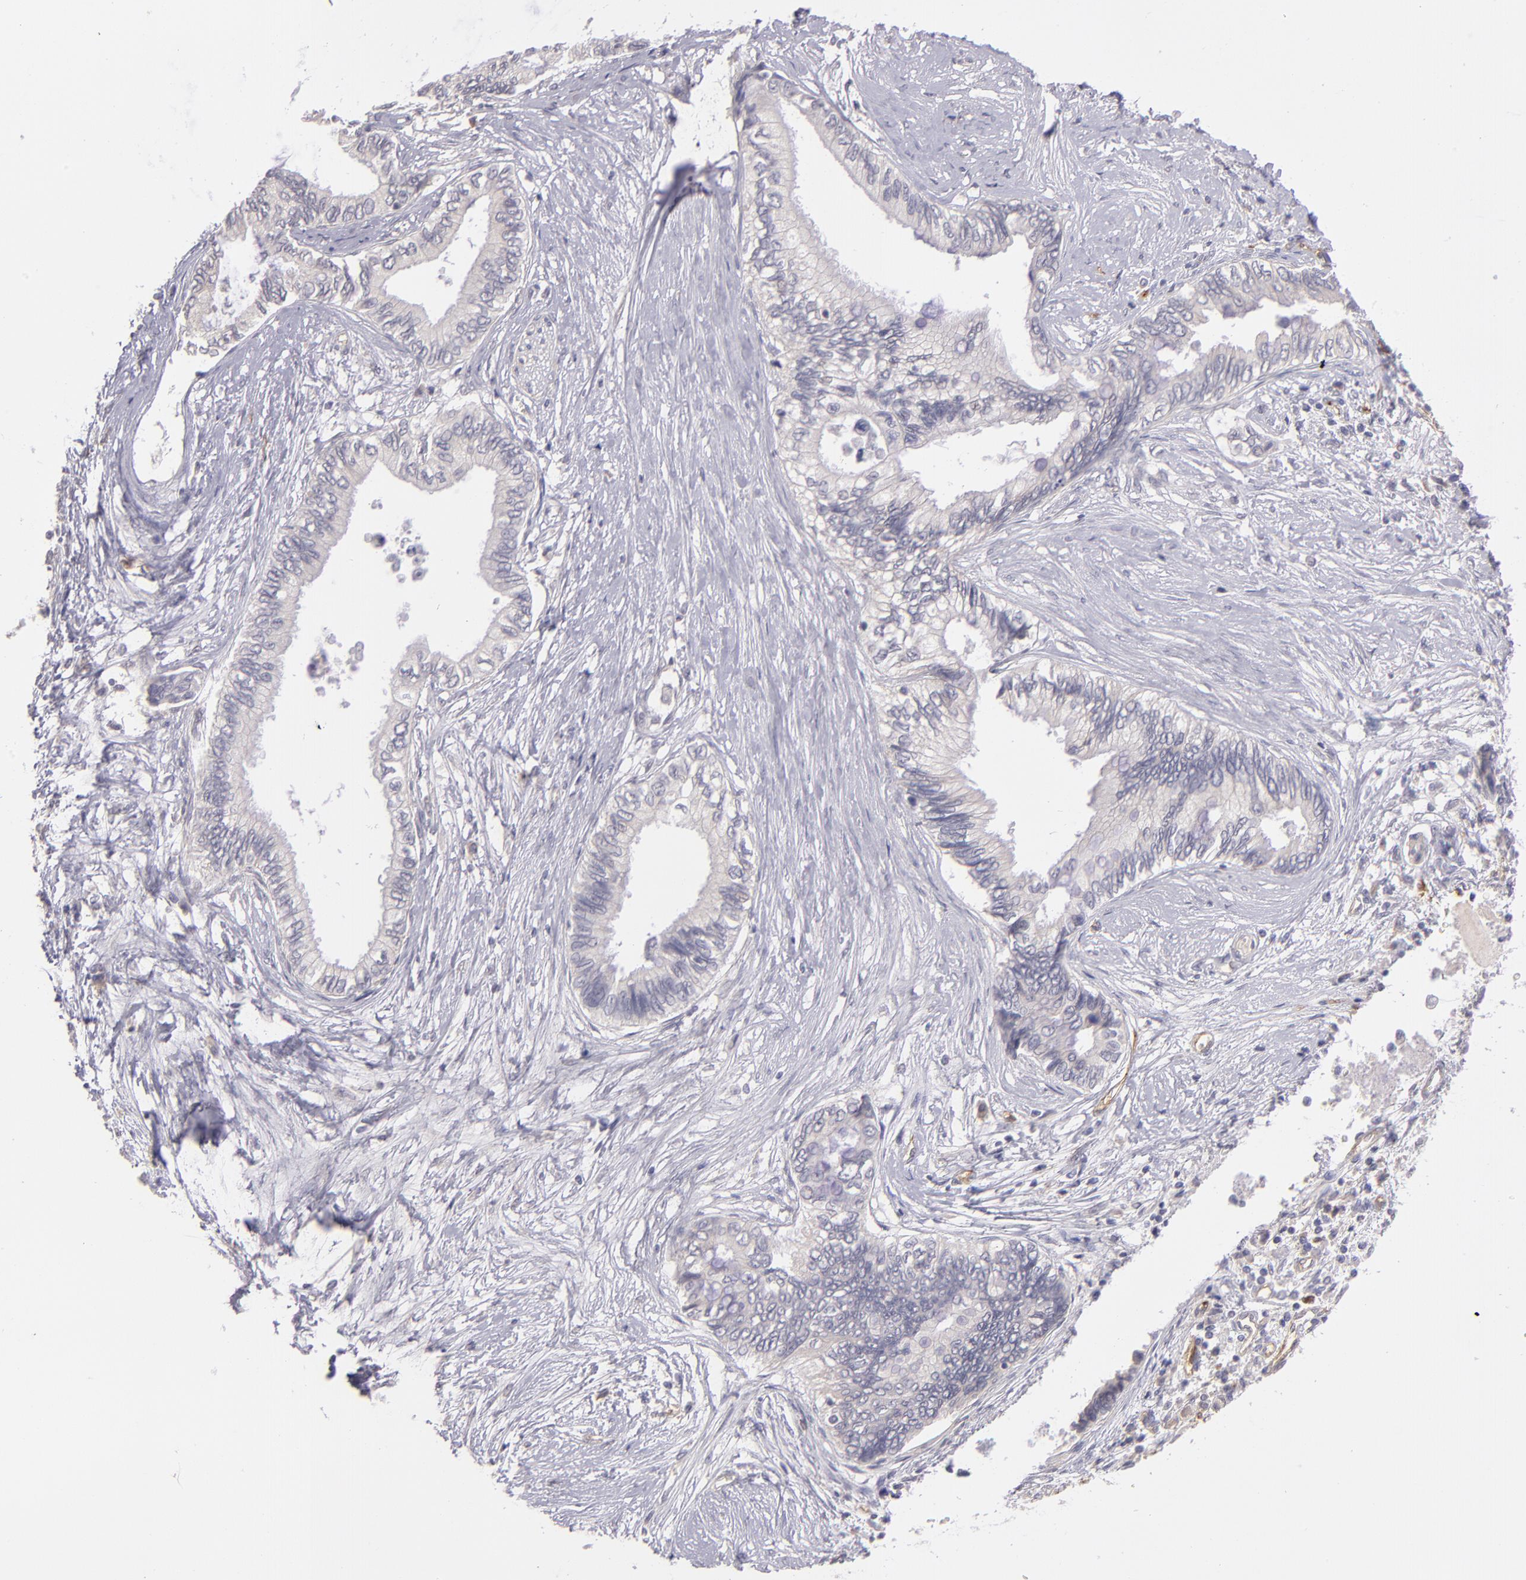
{"staining": {"intensity": "negative", "quantity": "none", "location": "none"}, "tissue": "pancreatic cancer", "cell_type": "Tumor cells", "image_type": "cancer", "snomed": [{"axis": "morphology", "description": "Adenocarcinoma, NOS"}, {"axis": "topography", "description": "Pancreas"}], "caption": "A photomicrograph of human pancreatic adenocarcinoma is negative for staining in tumor cells.", "gene": "THBD", "patient": {"sex": "female", "age": 66}}